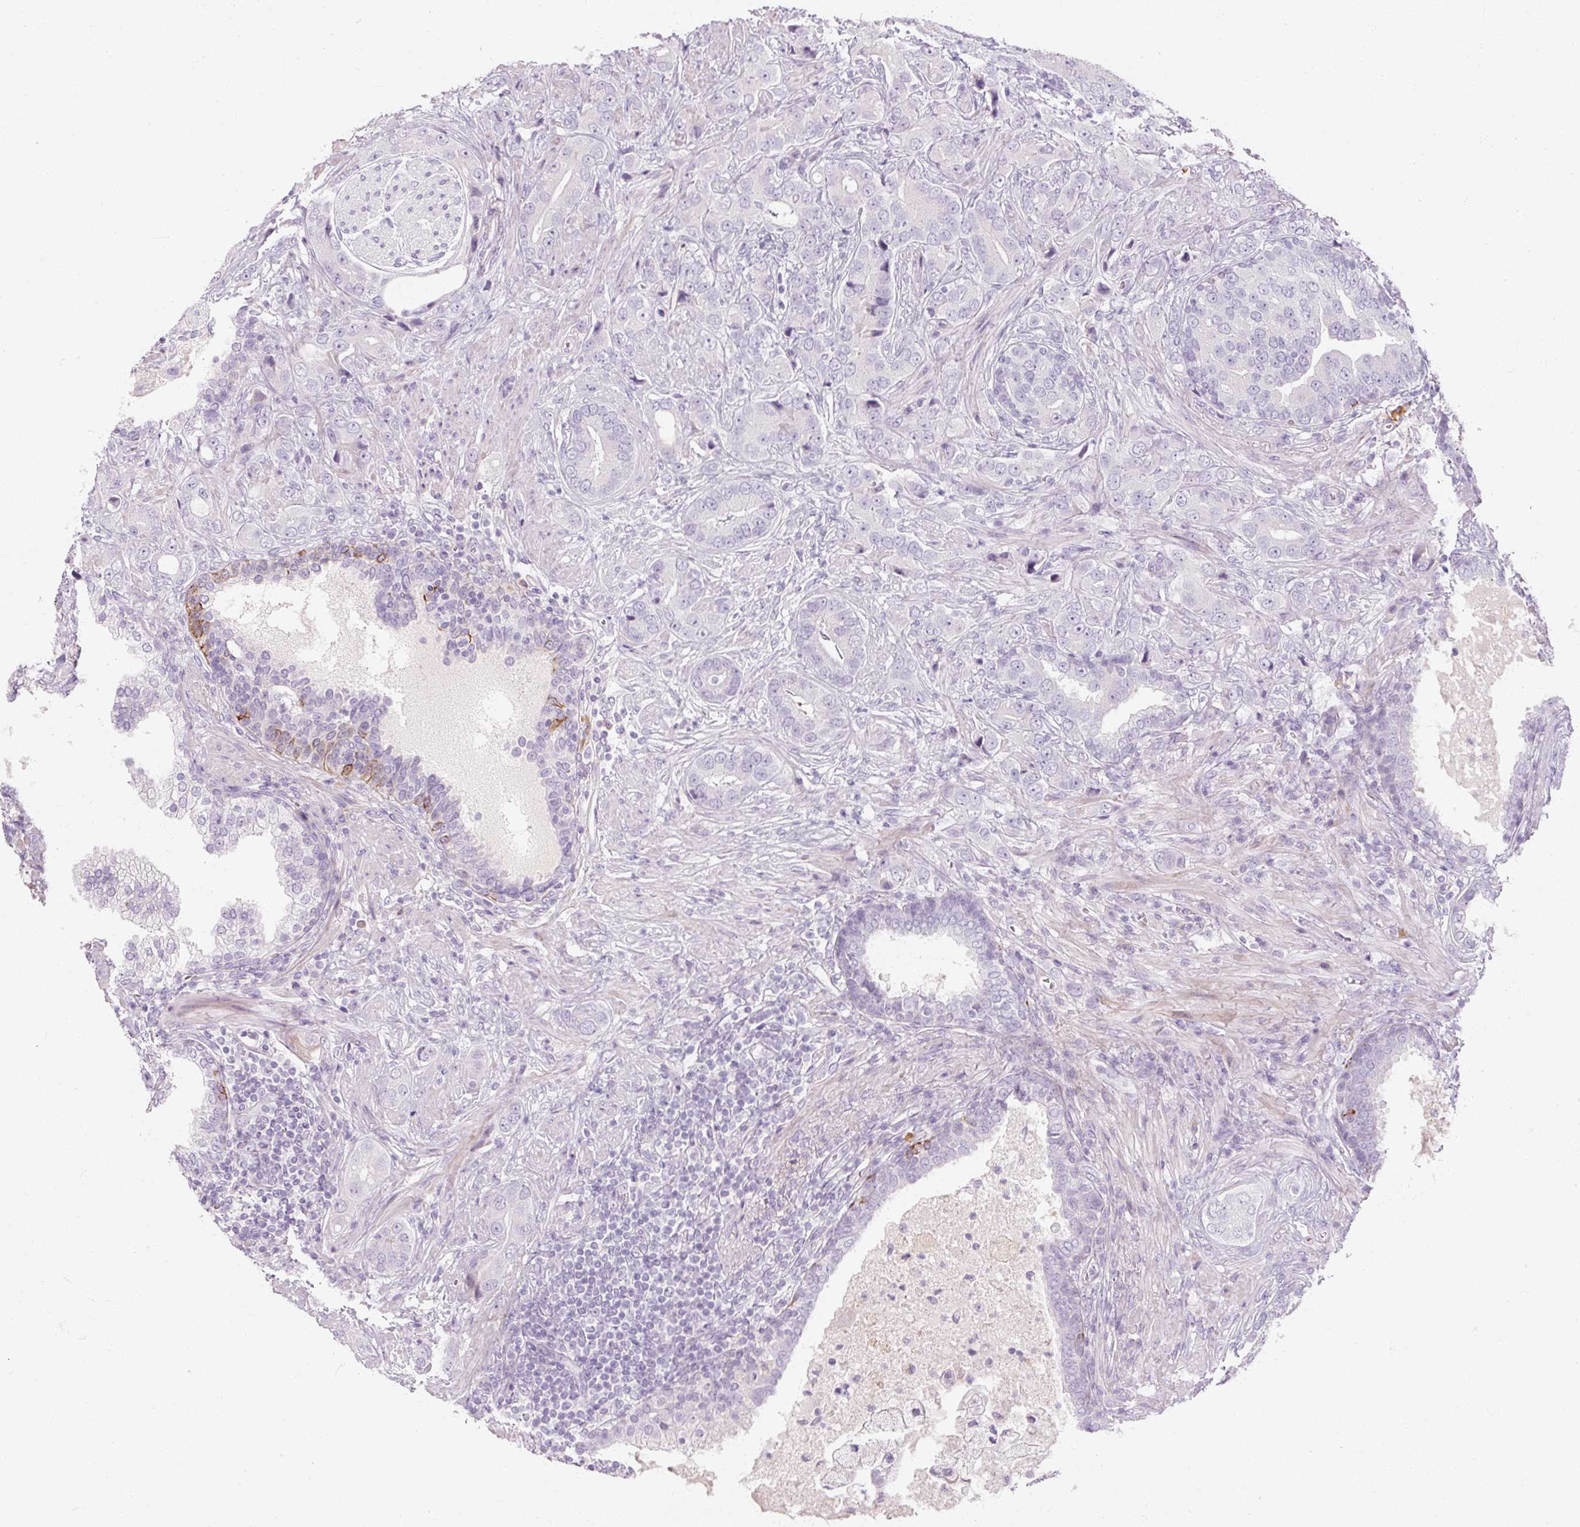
{"staining": {"intensity": "negative", "quantity": "none", "location": "none"}, "tissue": "prostate cancer", "cell_type": "Tumor cells", "image_type": "cancer", "snomed": [{"axis": "morphology", "description": "Adenocarcinoma, High grade"}, {"axis": "topography", "description": "Prostate"}], "caption": "Protein analysis of adenocarcinoma (high-grade) (prostate) reveals no significant staining in tumor cells.", "gene": "NFE2L3", "patient": {"sex": "male", "age": 55}}